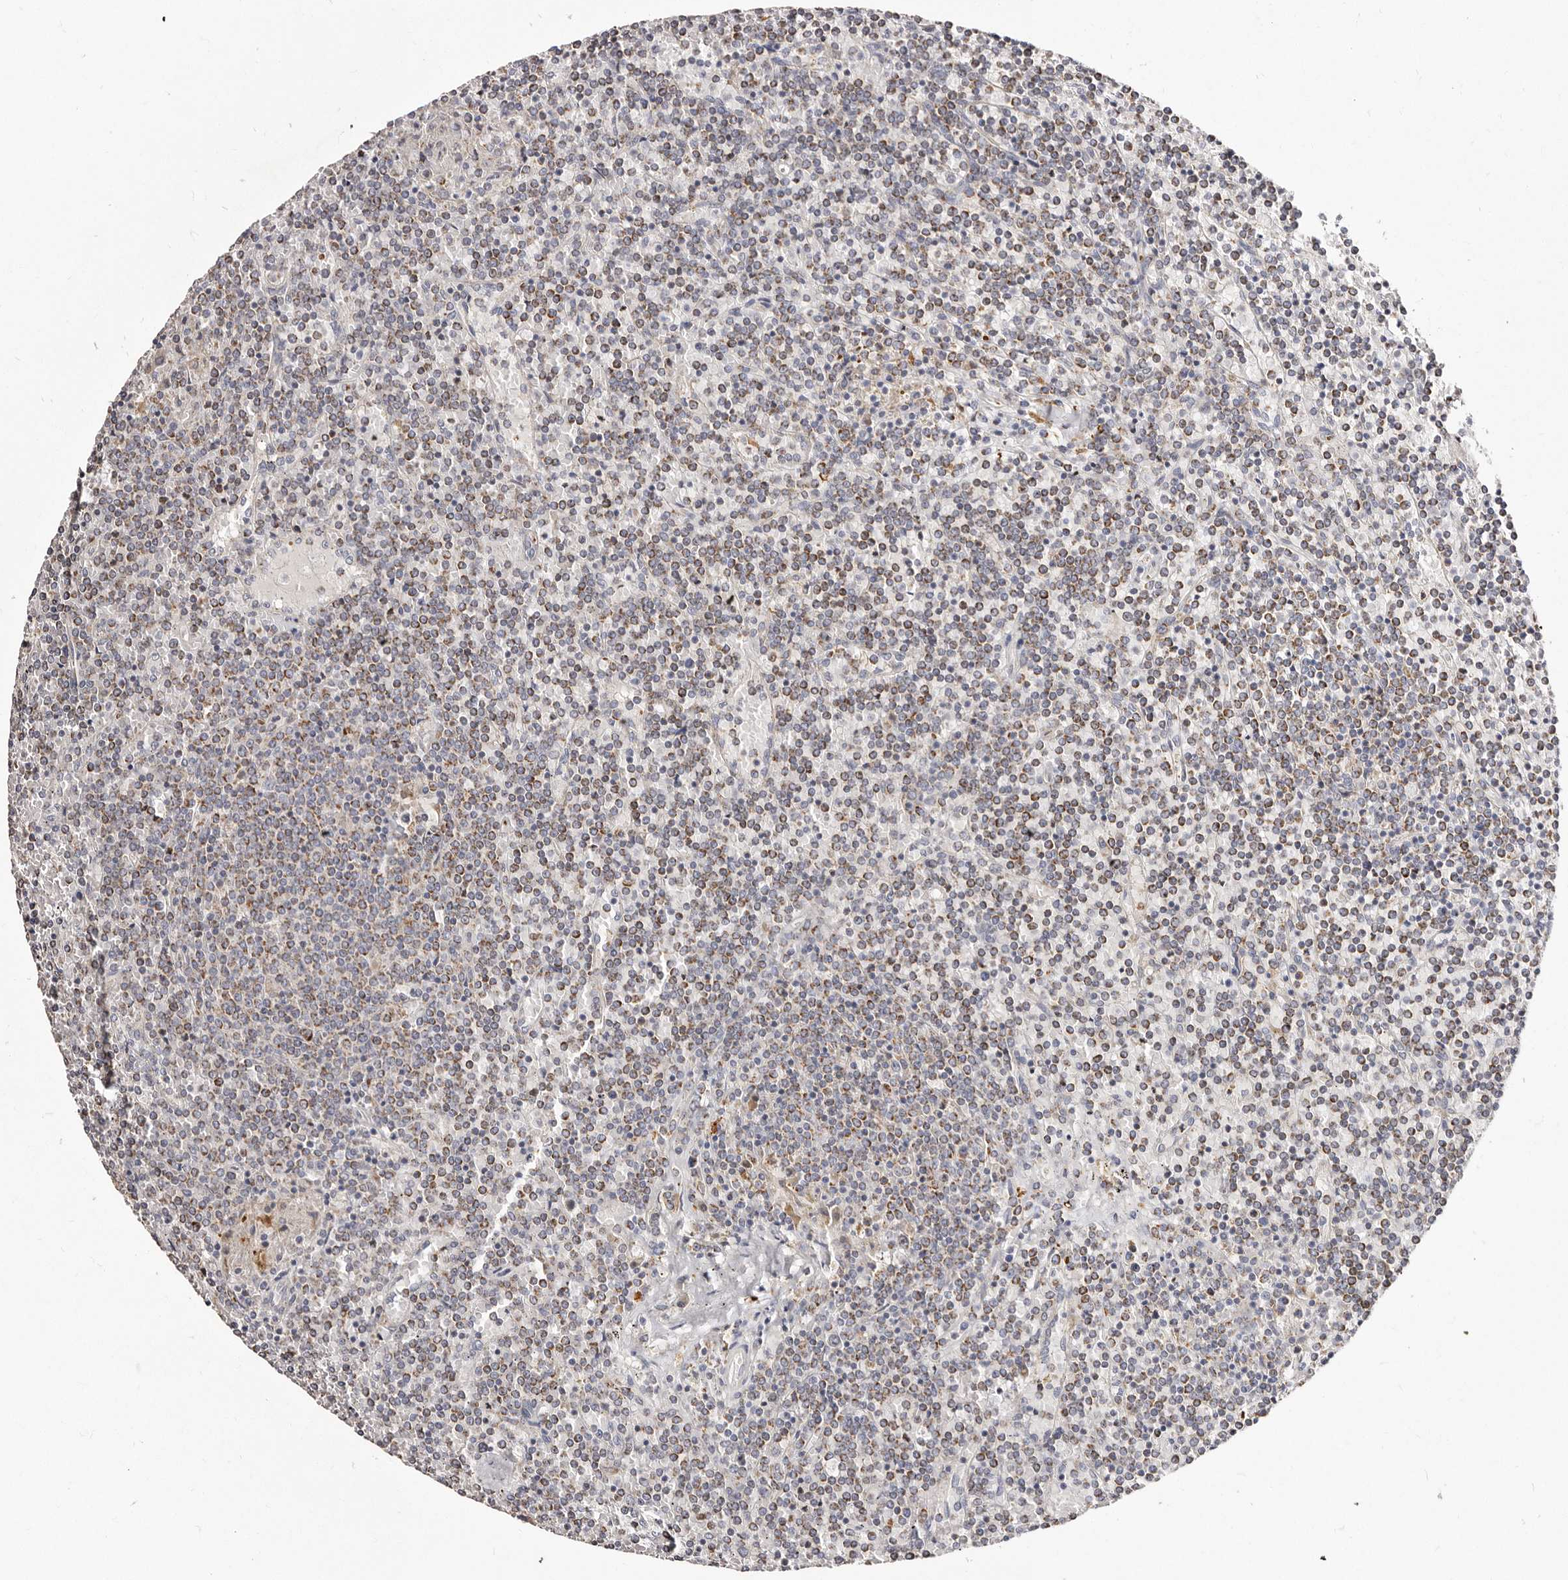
{"staining": {"intensity": "moderate", "quantity": ">75%", "location": "cytoplasmic/membranous"}, "tissue": "lymphoma", "cell_type": "Tumor cells", "image_type": "cancer", "snomed": [{"axis": "morphology", "description": "Malignant lymphoma, non-Hodgkin's type, Low grade"}, {"axis": "topography", "description": "Spleen"}], "caption": "Malignant lymphoma, non-Hodgkin's type (low-grade) tissue demonstrates moderate cytoplasmic/membranous expression in approximately >75% of tumor cells", "gene": "BAIAP2L1", "patient": {"sex": "female", "age": 19}}